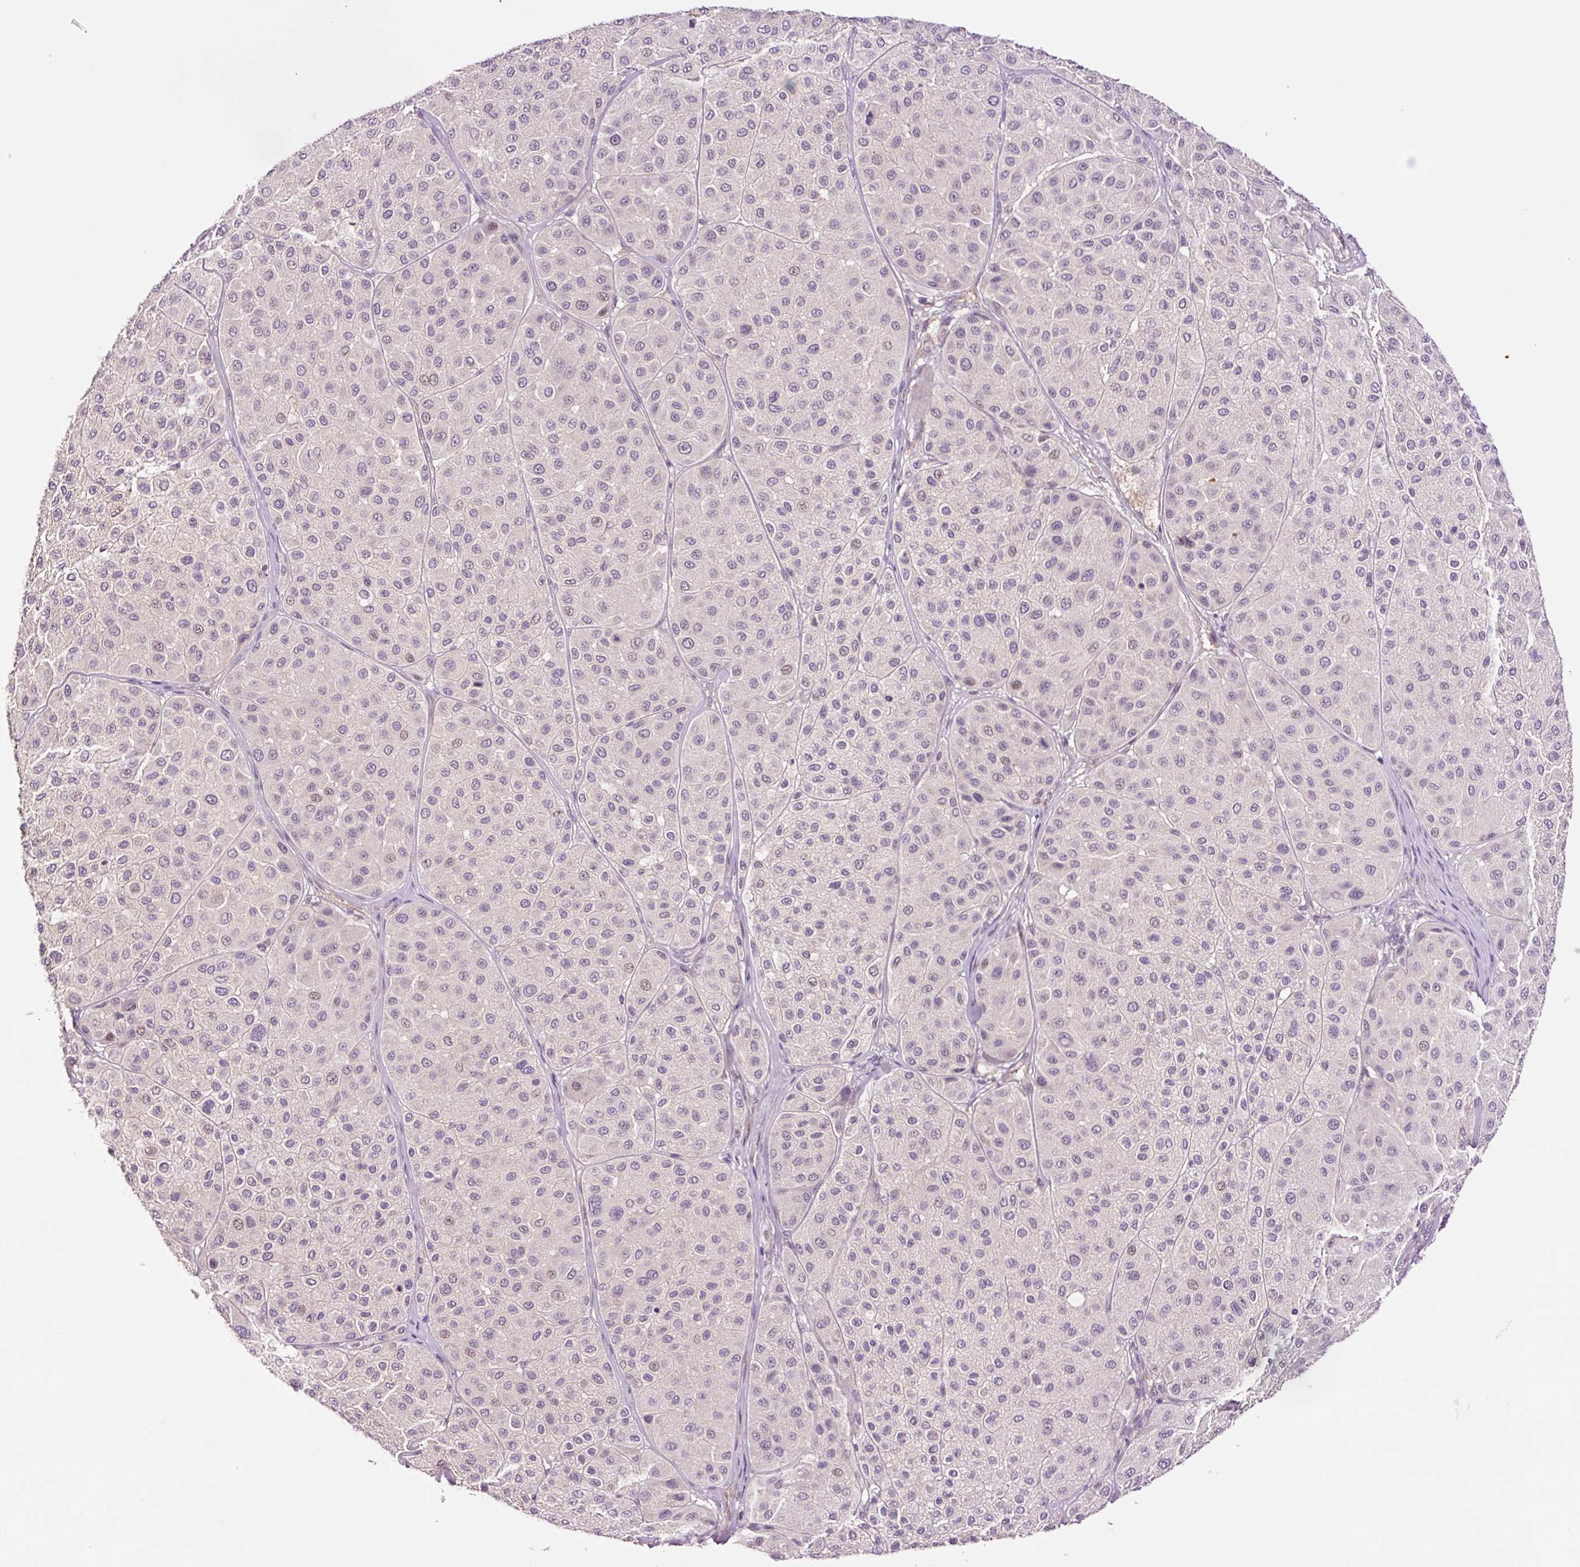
{"staining": {"intensity": "negative", "quantity": "none", "location": "none"}, "tissue": "melanoma", "cell_type": "Tumor cells", "image_type": "cancer", "snomed": [{"axis": "morphology", "description": "Malignant melanoma, Metastatic site"}, {"axis": "topography", "description": "Smooth muscle"}], "caption": "This photomicrograph is of malignant melanoma (metastatic site) stained with IHC to label a protein in brown with the nuclei are counter-stained blue. There is no expression in tumor cells. (DAB immunohistochemistry (IHC) with hematoxylin counter stain).", "gene": "DPPA4", "patient": {"sex": "male", "age": 41}}